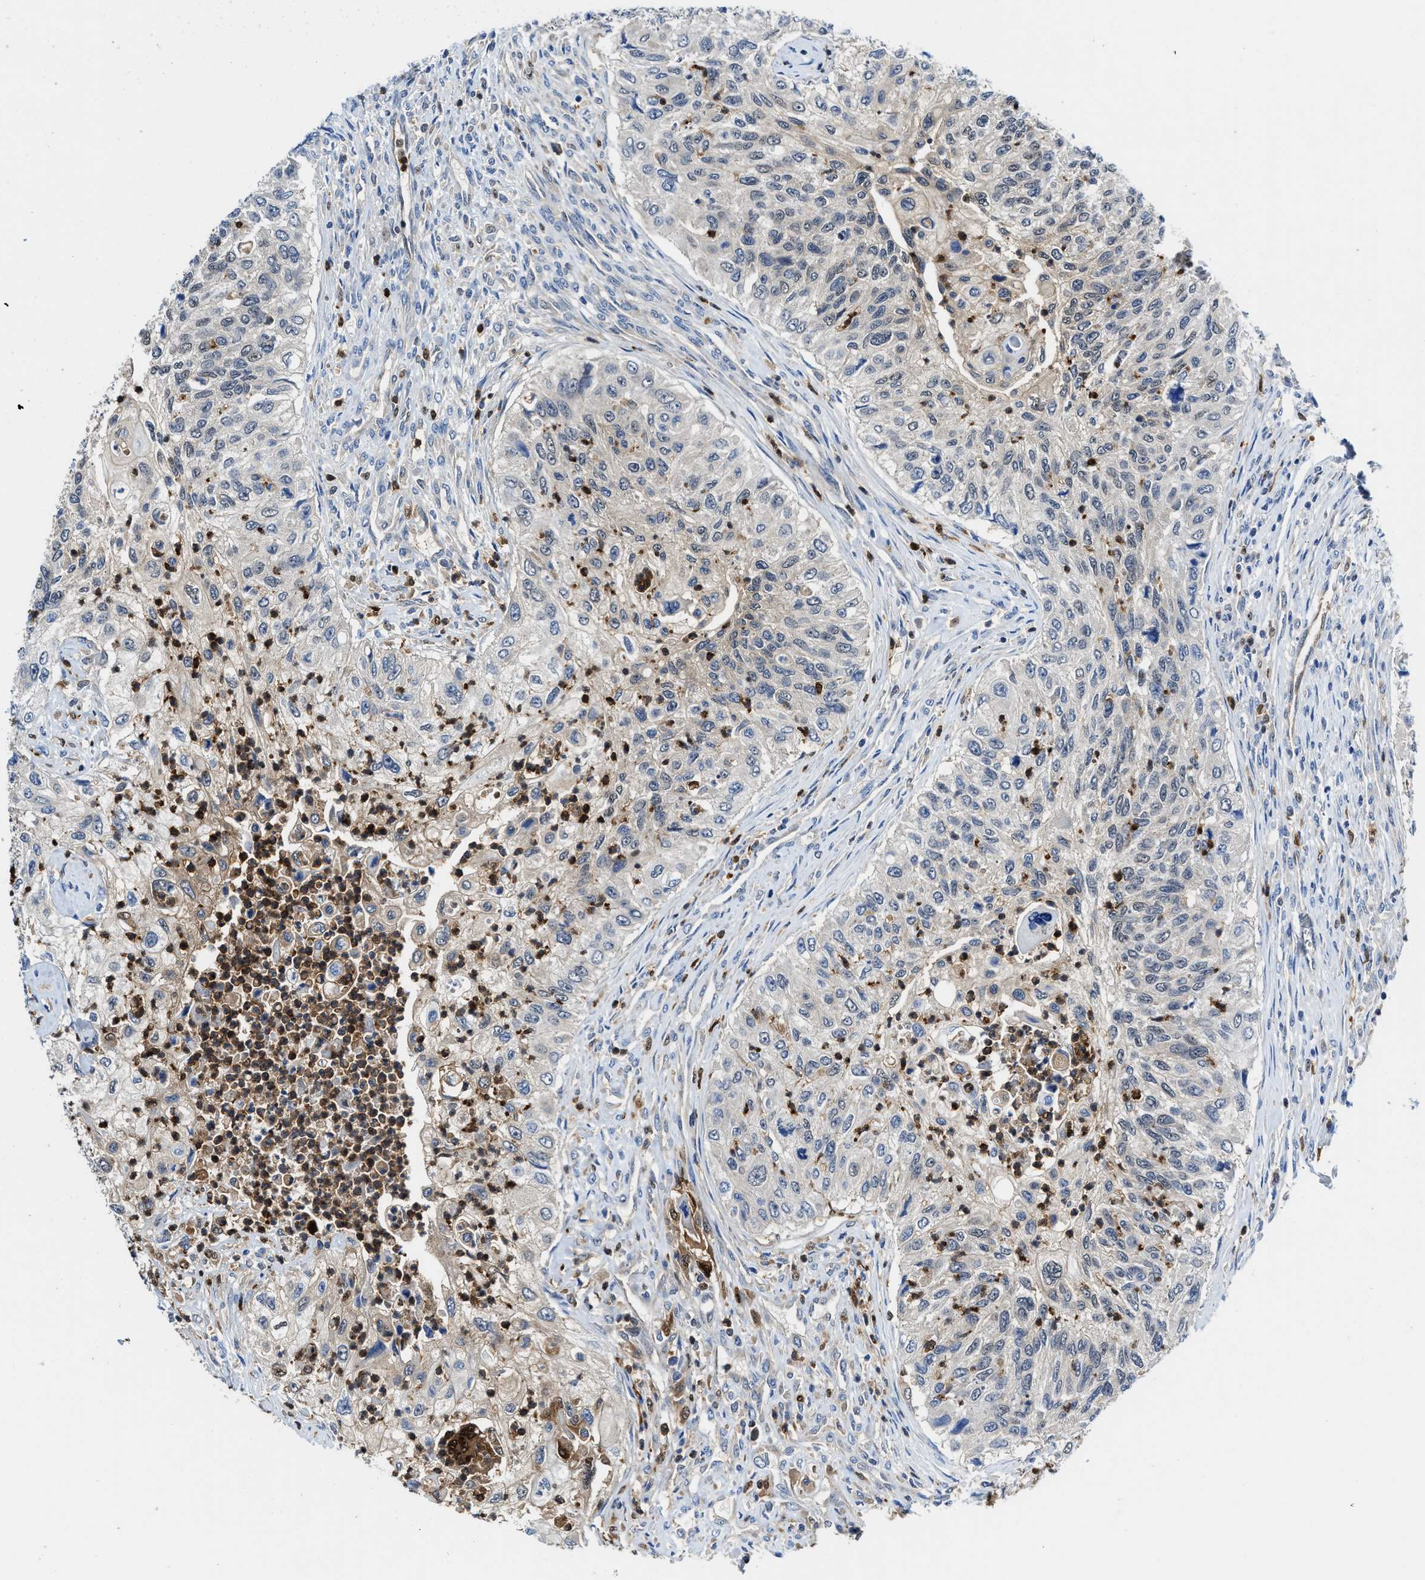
{"staining": {"intensity": "negative", "quantity": "none", "location": "none"}, "tissue": "urothelial cancer", "cell_type": "Tumor cells", "image_type": "cancer", "snomed": [{"axis": "morphology", "description": "Urothelial carcinoma, High grade"}, {"axis": "topography", "description": "Urinary bladder"}], "caption": "DAB immunohistochemical staining of urothelial carcinoma (high-grade) exhibits no significant expression in tumor cells.", "gene": "LTA4H", "patient": {"sex": "female", "age": 60}}